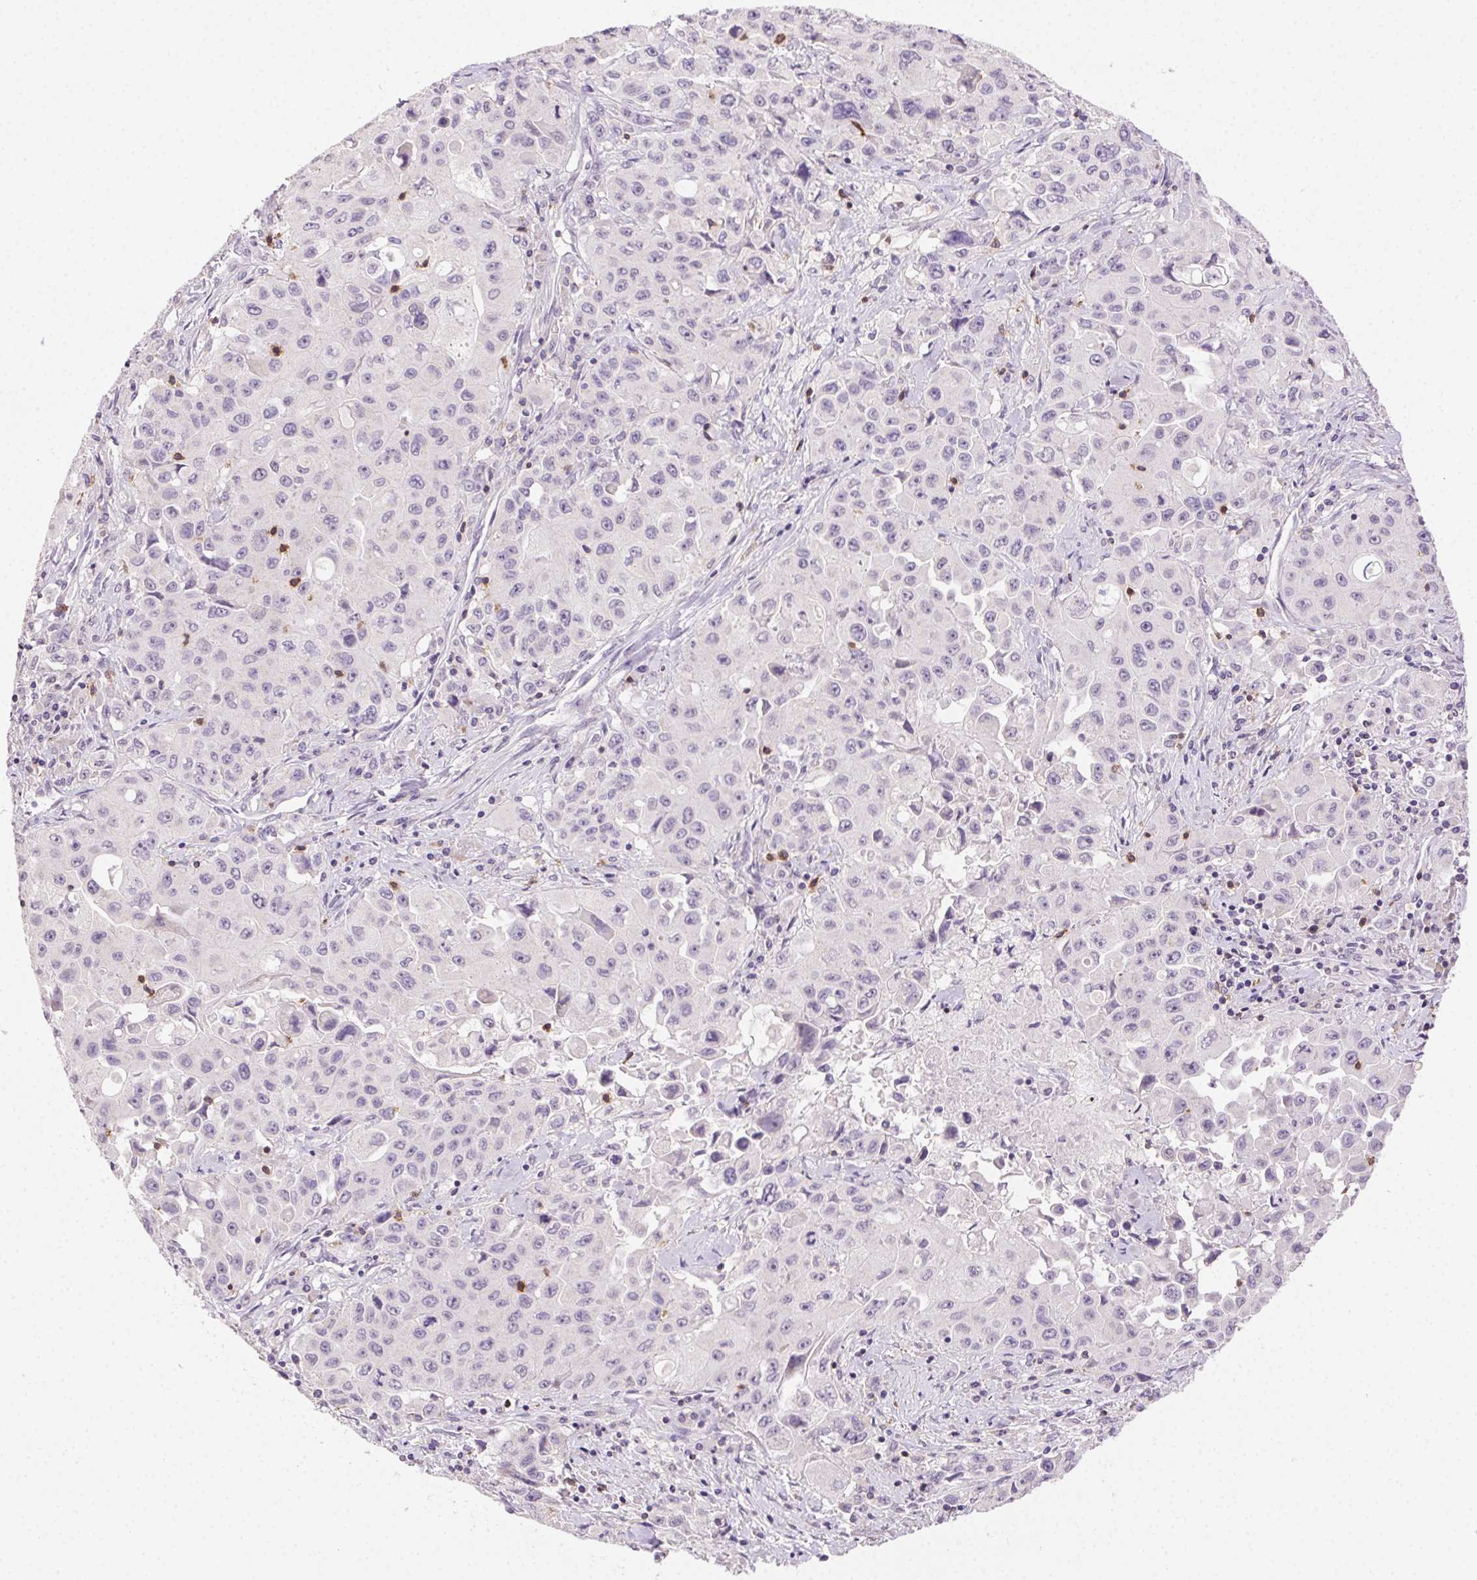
{"staining": {"intensity": "negative", "quantity": "none", "location": "none"}, "tissue": "lung cancer", "cell_type": "Tumor cells", "image_type": "cancer", "snomed": [{"axis": "morphology", "description": "Squamous cell carcinoma, NOS"}, {"axis": "topography", "description": "Lung"}], "caption": "There is no significant expression in tumor cells of squamous cell carcinoma (lung). (DAB (3,3'-diaminobenzidine) immunohistochemistry with hematoxylin counter stain).", "gene": "AKAP5", "patient": {"sex": "male", "age": 63}}